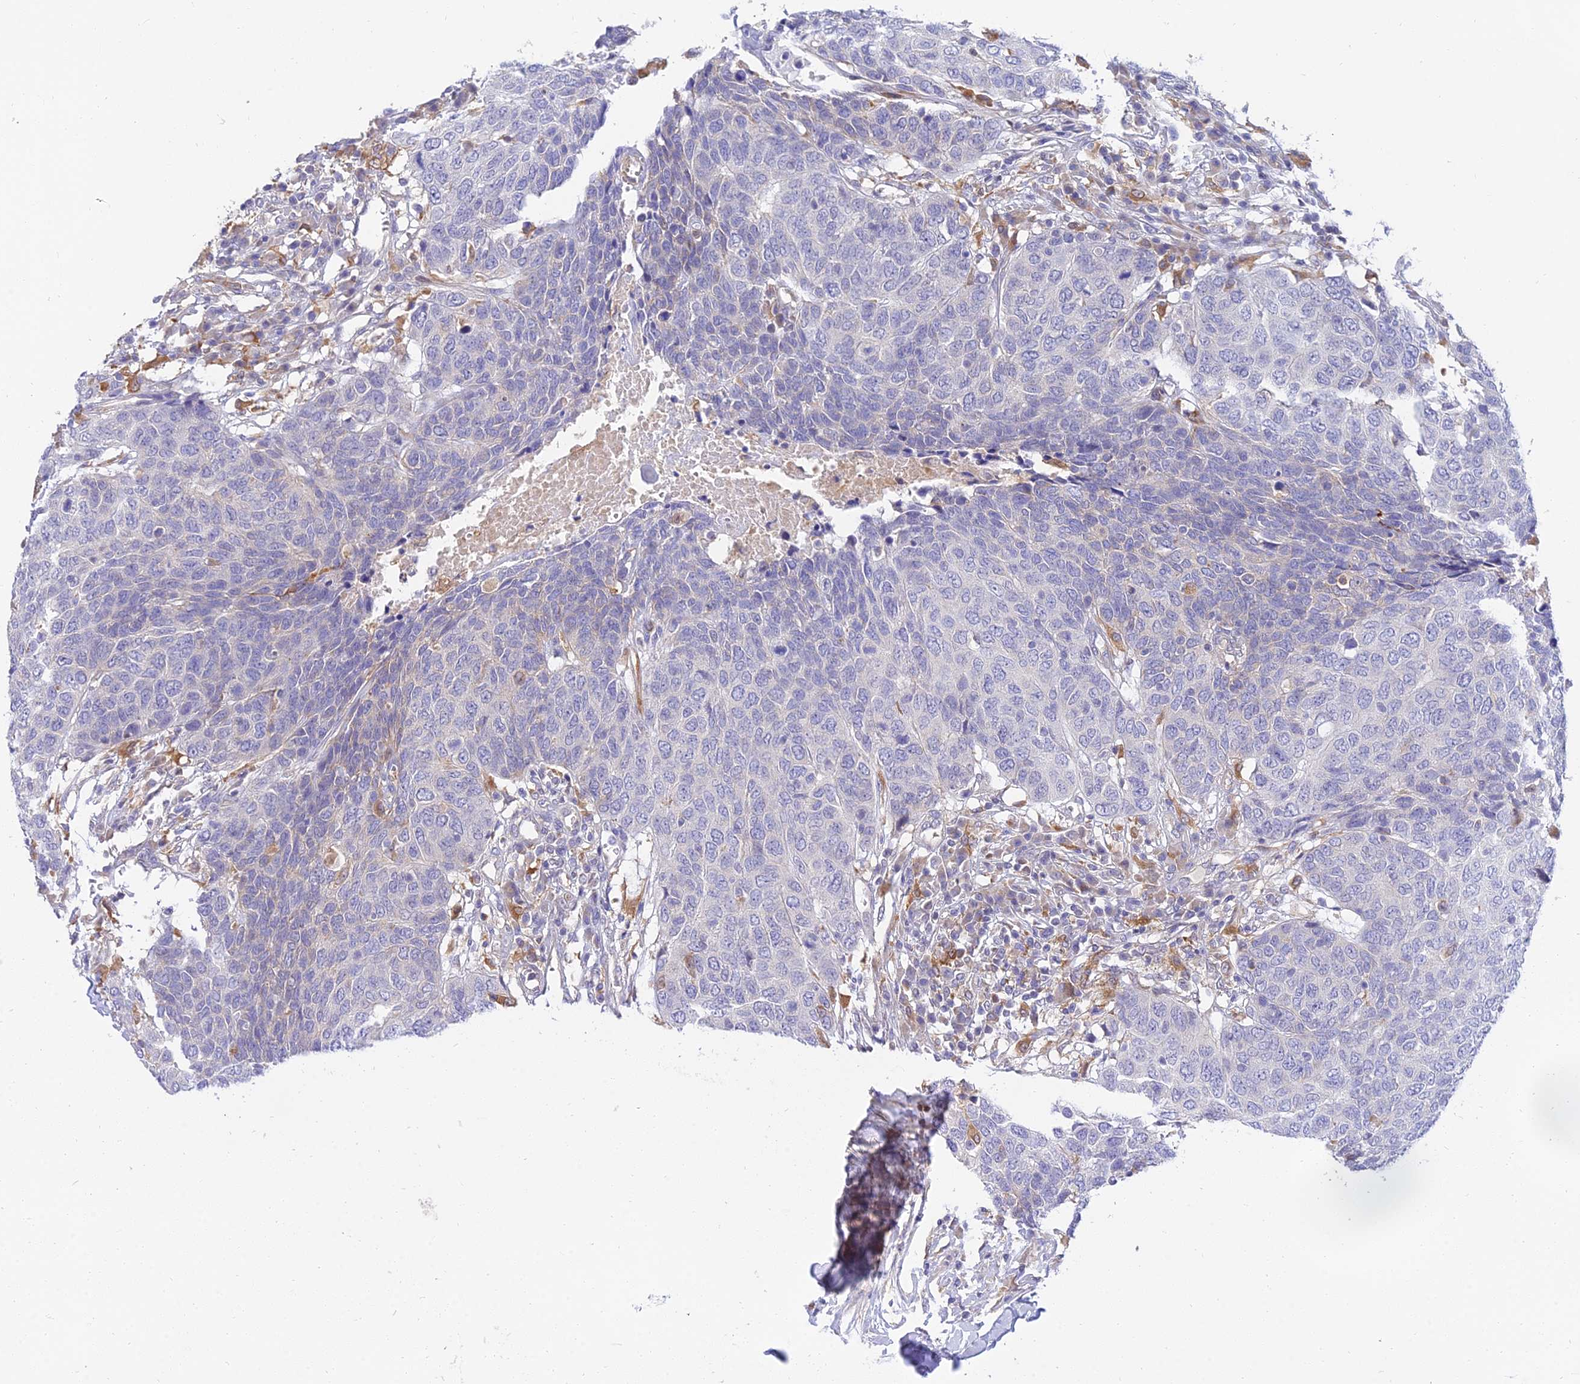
{"staining": {"intensity": "negative", "quantity": "none", "location": "none"}, "tissue": "head and neck cancer", "cell_type": "Tumor cells", "image_type": "cancer", "snomed": [{"axis": "morphology", "description": "Squamous cell carcinoma, NOS"}, {"axis": "topography", "description": "Head-Neck"}], "caption": "Protein analysis of head and neck cancer reveals no significant positivity in tumor cells. (Stains: DAB immunohistochemistry with hematoxylin counter stain, Microscopy: brightfield microscopy at high magnification).", "gene": "ARL8B", "patient": {"sex": "male", "age": 66}}